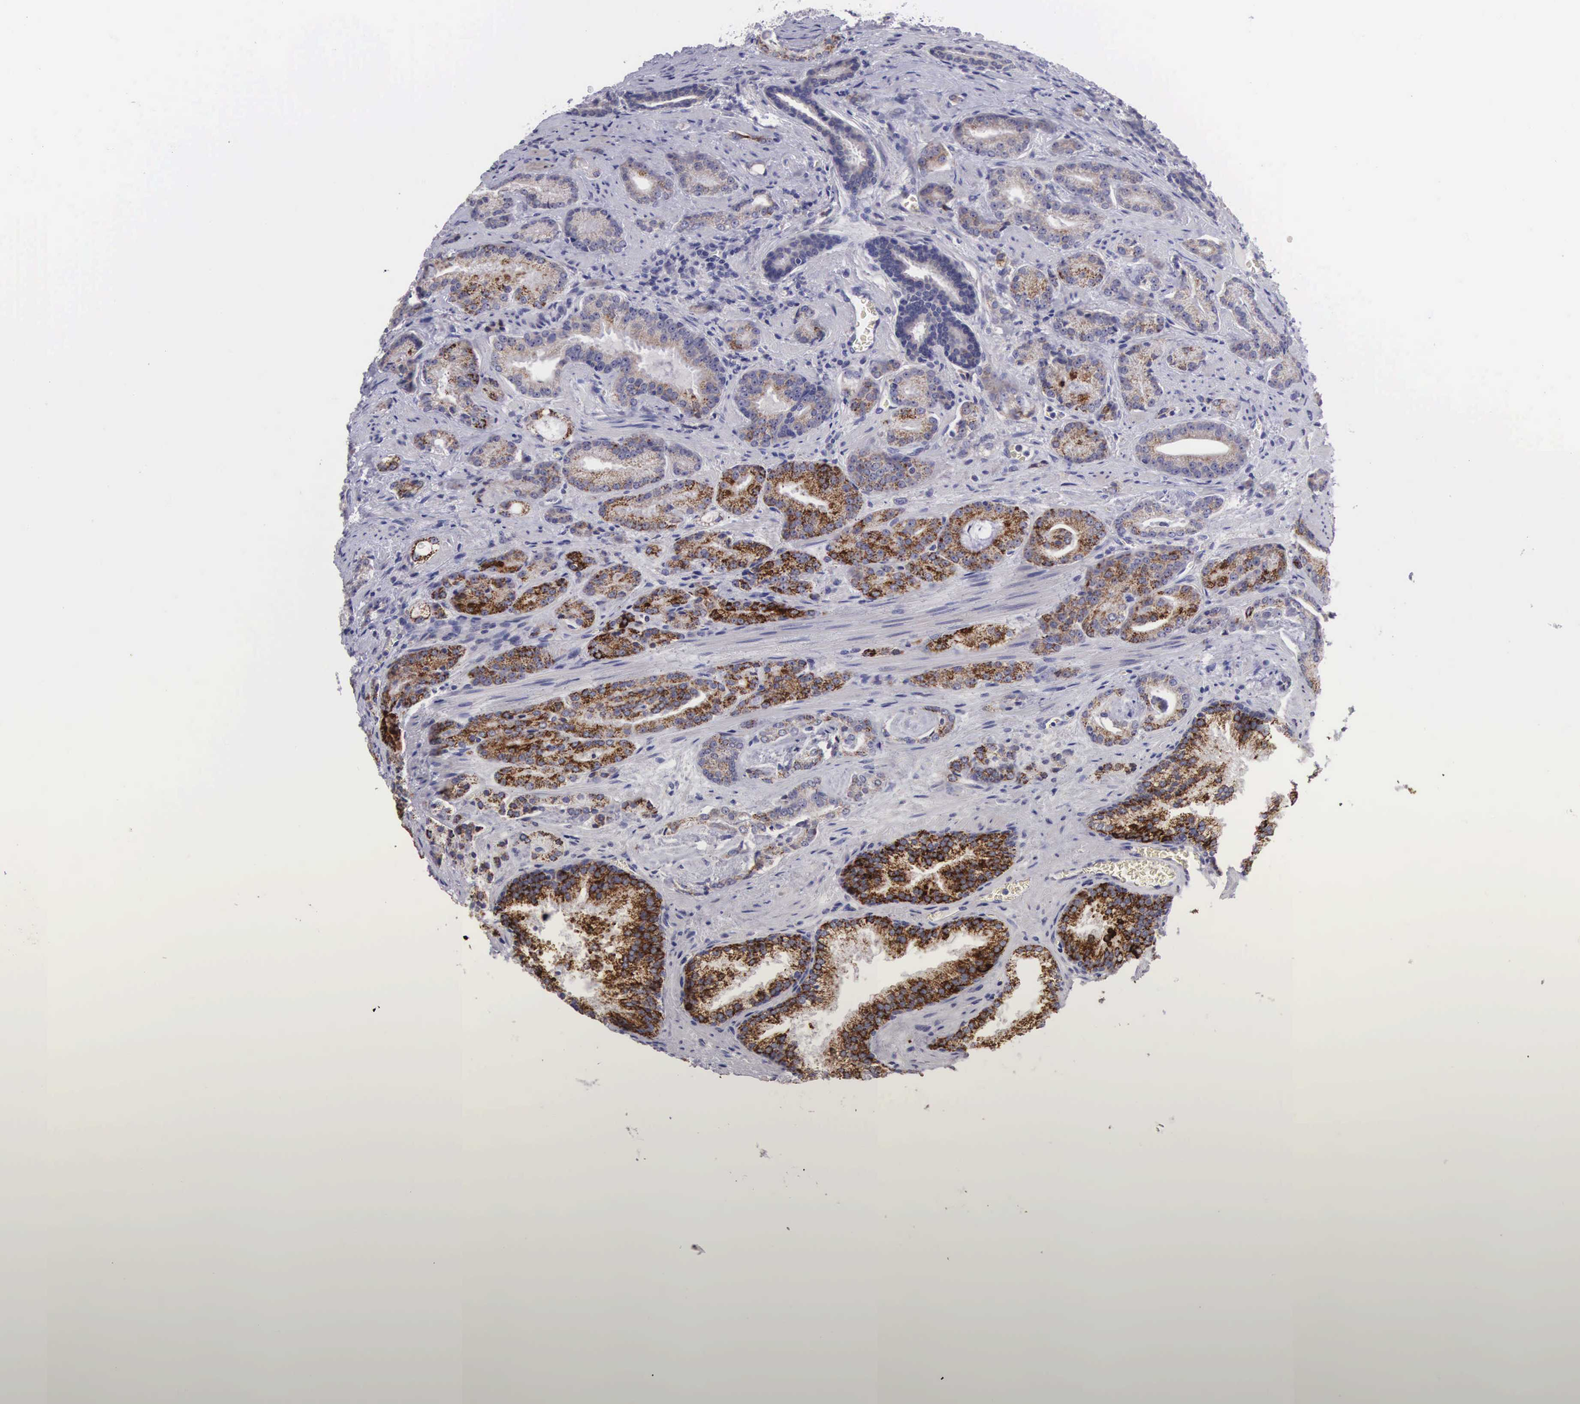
{"staining": {"intensity": "moderate", "quantity": "25%-75%", "location": "cytoplasmic/membranous"}, "tissue": "prostate cancer", "cell_type": "Tumor cells", "image_type": "cancer", "snomed": [{"axis": "morphology", "description": "Adenocarcinoma, Medium grade"}, {"axis": "topography", "description": "Prostate"}], "caption": "Prostate cancer stained for a protein (brown) shows moderate cytoplasmic/membranous positive expression in approximately 25%-75% of tumor cells.", "gene": "ARG2", "patient": {"sex": "male", "age": 68}}